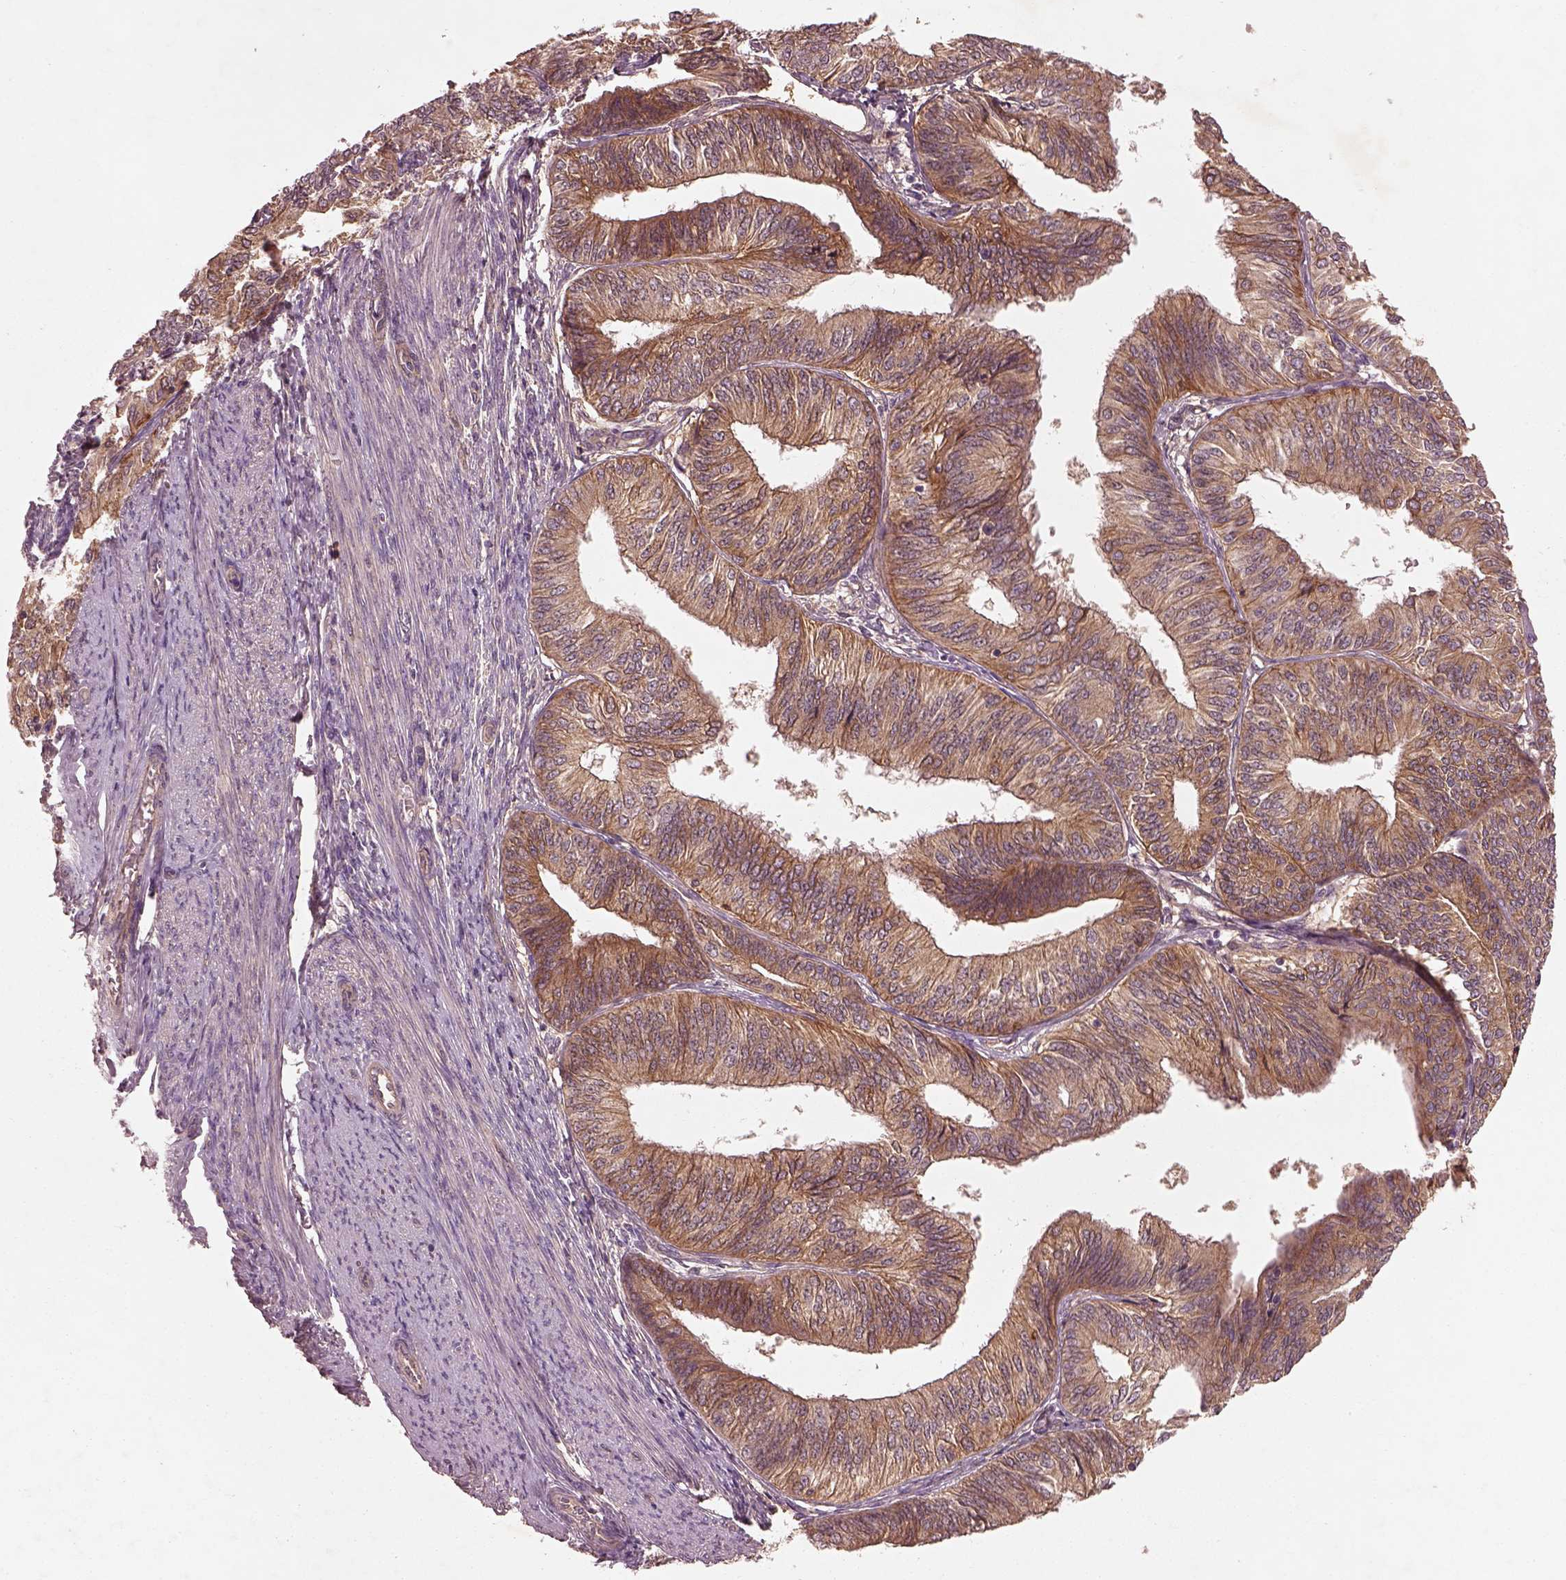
{"staining": {"intensity": "moderate", "quantity": ">75%", "location": "cytoplasmic/membranous"}, "tissue": "endometrial cancer", "cell_type": "Tumor cells", "image_type": "cancer", "snomed": [{"axis": "morphology", "description": "Adenocarcinoma, NOS"}, {"axis": "topography", "description": "Endometrium"}], "caption": "Endometrial adenocarcinoma stained with a brown dye shows moderate cytoplasmic/membranous positive expression in about >75% of tumor cells.", "gene": "FAM234A", "patient": {"sex": "female", "age": 58}}